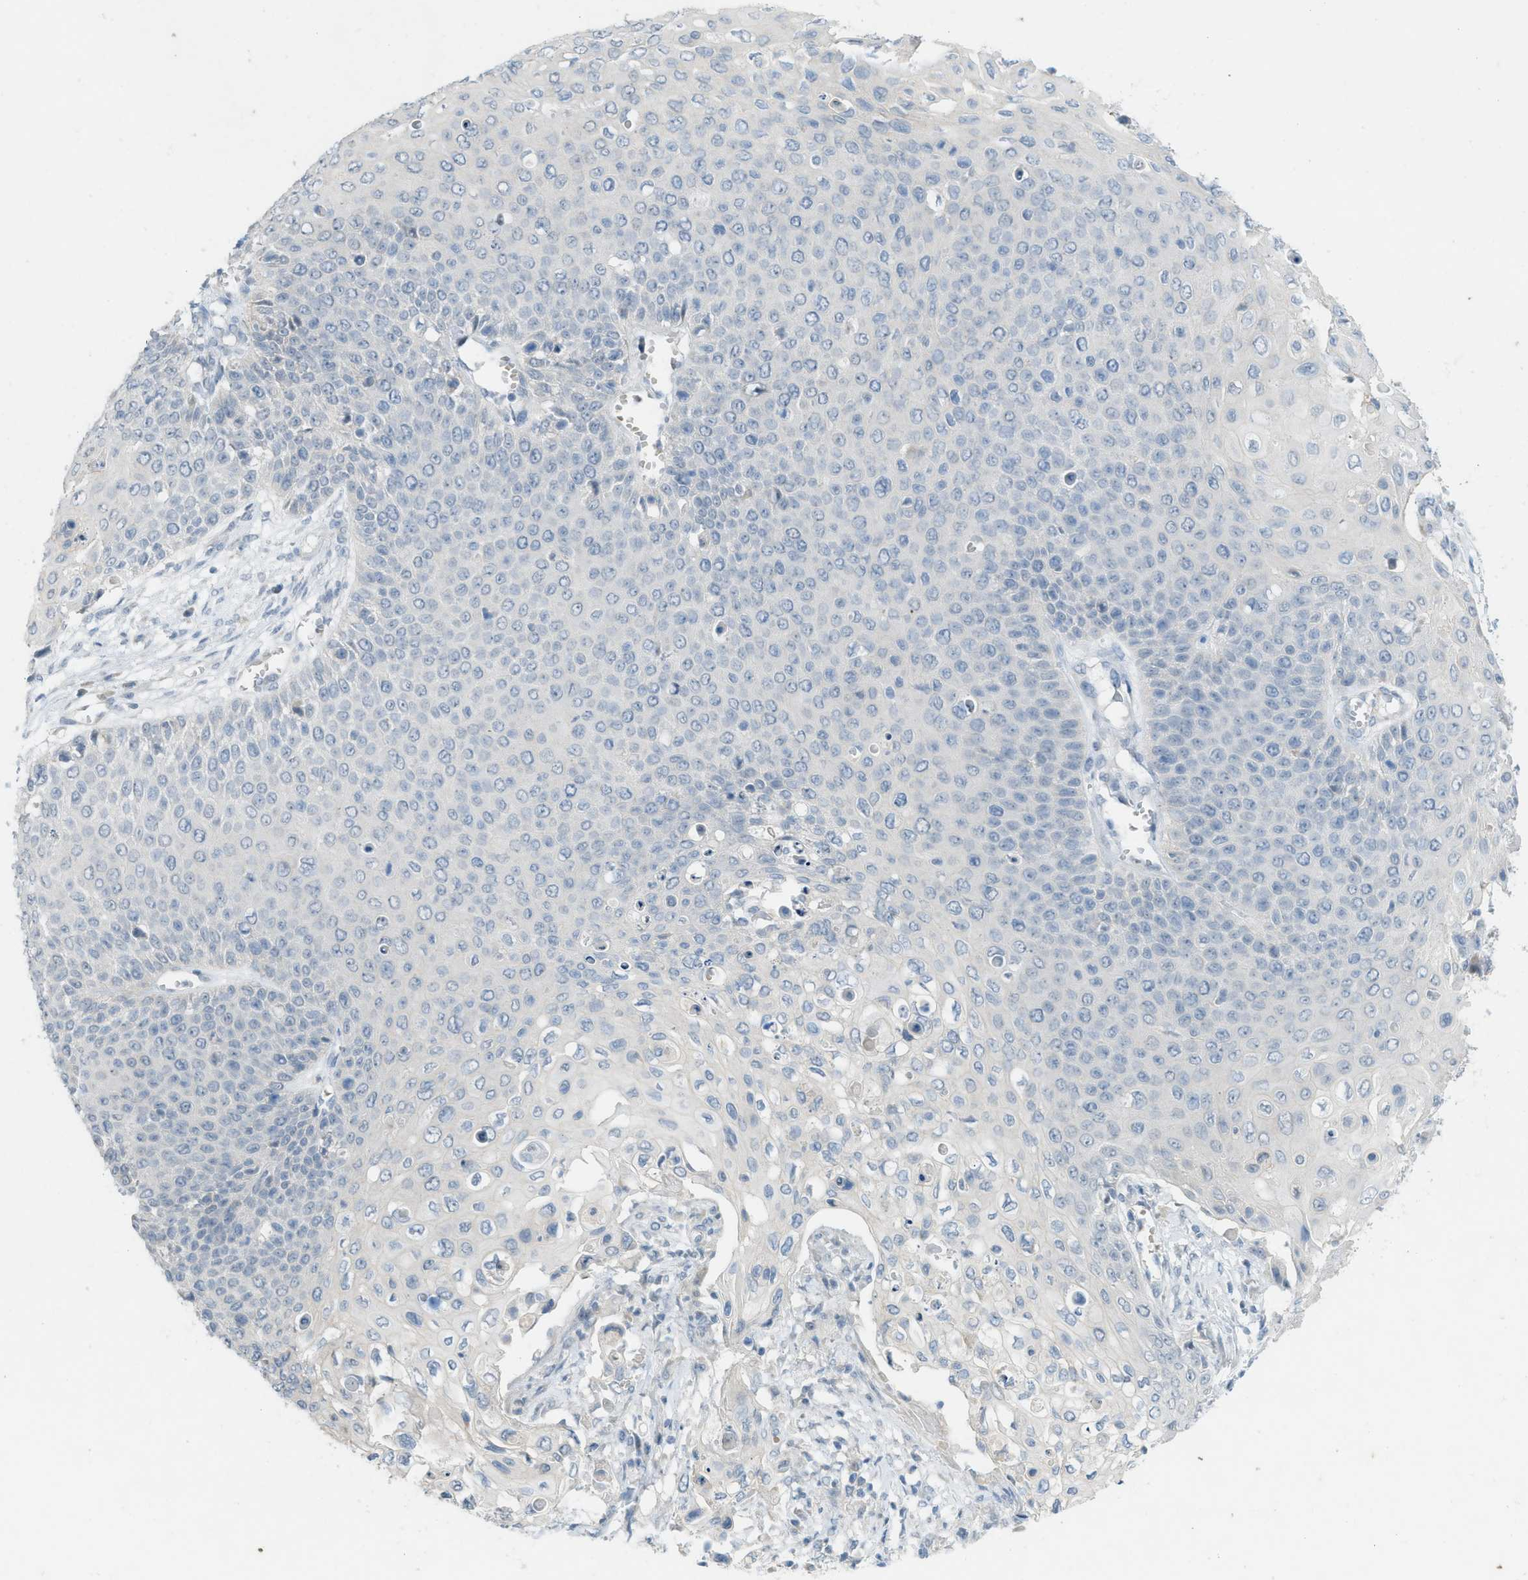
{"staining": {"intensity": "negative", "quantity": "none", "location": "none"}, "tissue": "cervical cancer", "cell_type": "Tumor cells", "image_type": "cancer", "snomed": [{"axis": "morphology", "description": "Squamous cell carcinoma, NOS"}, {"axis": "topography", "description": "Cervix"}], "caption": "Immunohistochemical staining of squamous cell carcinoma (cervical) reveals no significant positivity in tumor cells.", "gene": "TXNDC2", "patient": {"sex": "female", "age": 39}}